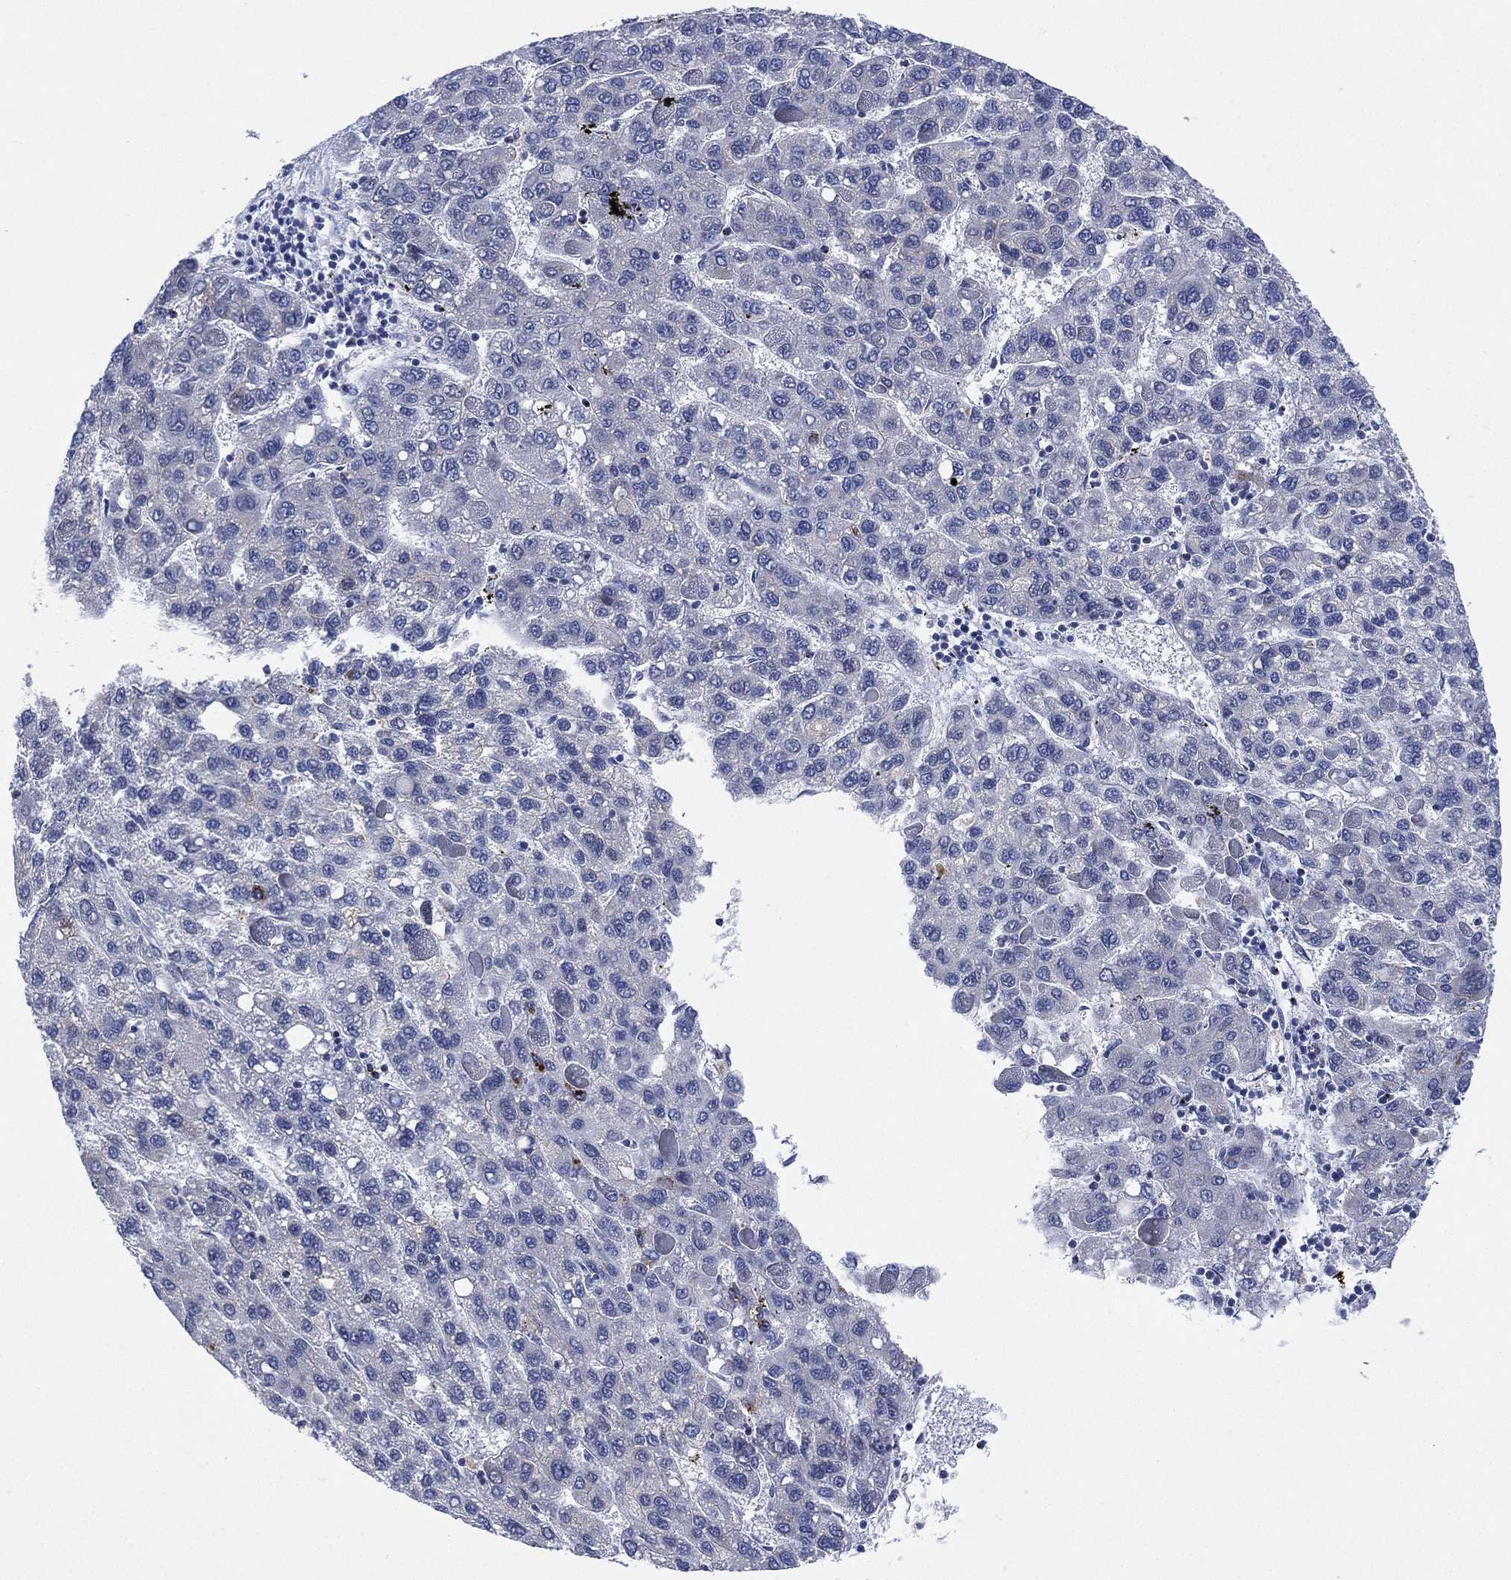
{"staining": {"intensity": "negative", "quantity": "none", "location": "none"}, "tissue": "liver cancer", "cell_type": "Tumor cells", "image_type": "cancer", "snomed": [{"axis": "morphology", "description": "Carcinoma, Hepatocellular, NOS"}, {"axis": "topography", "description": "Liver"}], "caption": "The immunohistochemistry (IHC) photomicrograph has no significant positivity in tumor cells of liver hepatocellular carcinoma tissue. Nuclei are stained in blue.", "gene": "CHRNA3", "patient": {"sex": "female", "age": 82}}